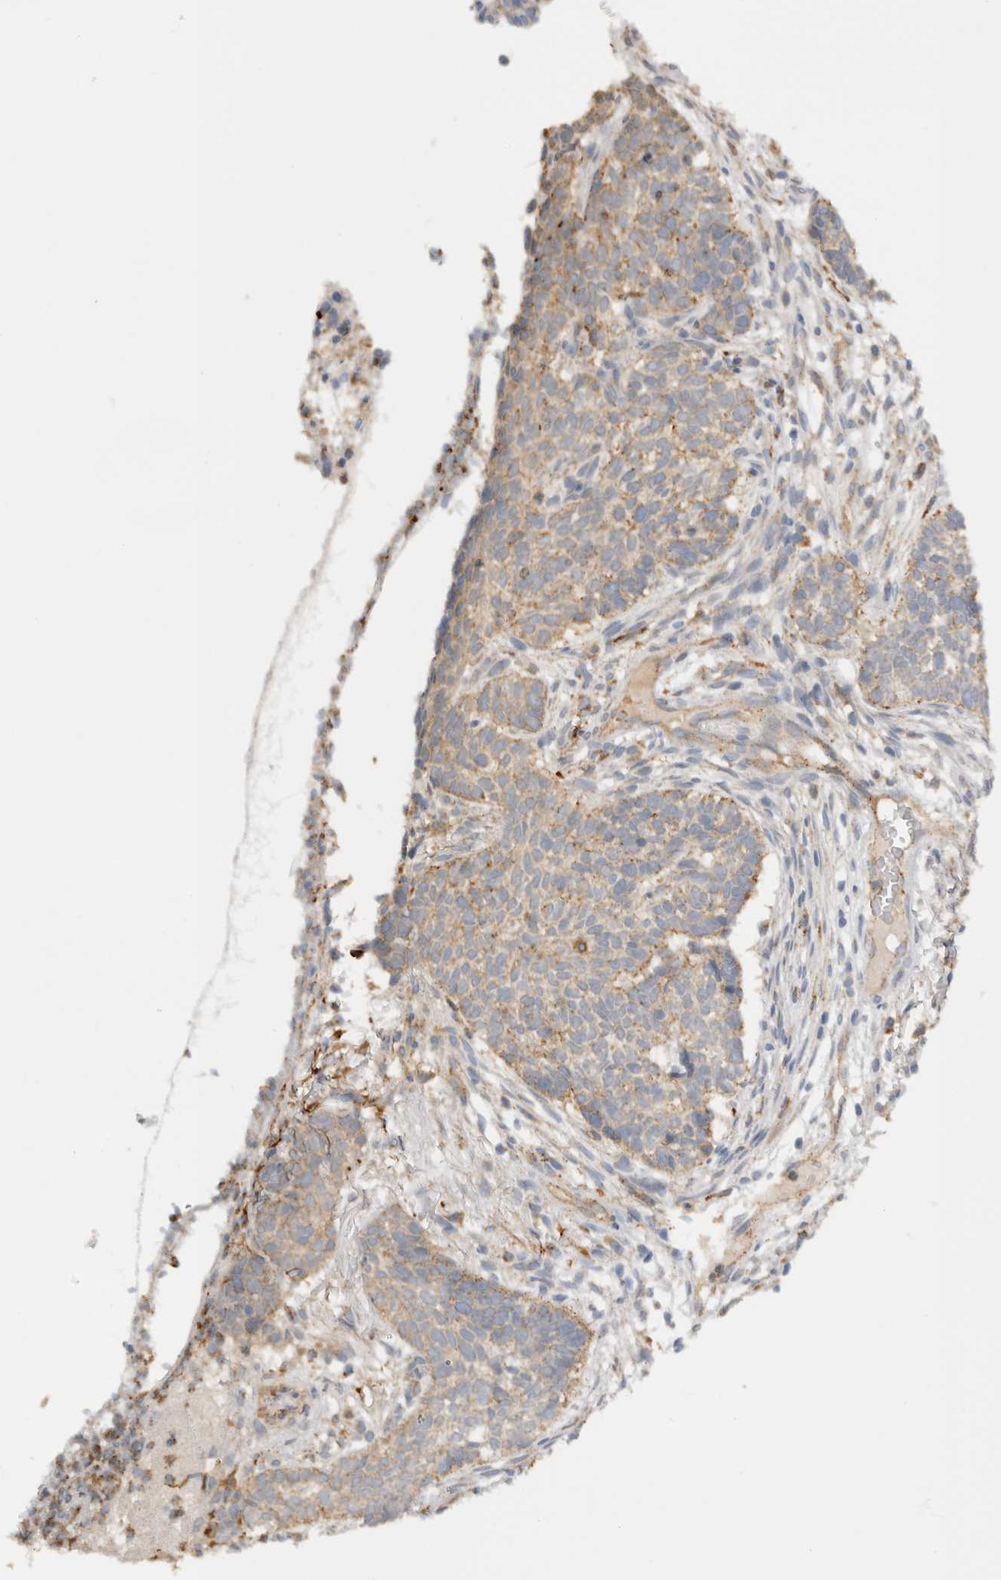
{"staining": {"intensity": "moderate", "quantity": "25%-75%", "location": "cytoplasmic/membranous"}, "tissue": "skin cancer", "cell_type": "Tumor cells", "image_type": "cancer", "snomed": [{"axis": "morphology", "description": "Basal cell carcinoma"}, {"axis": "topography", "description": "Skin"}], "caption": "Skin basal cell carcinoma was stained to show a protein in brown. There is medium levels of moderate cytoplasmic/membranous staining in approximately 25%-75% of tumor cells. The staining was performed using DAB, with brown indicating positive protein expression. Nuclei are stained blue with hematoxylin.", "gene": "GNS", "patient": {"sex": "male", "age": 85}}